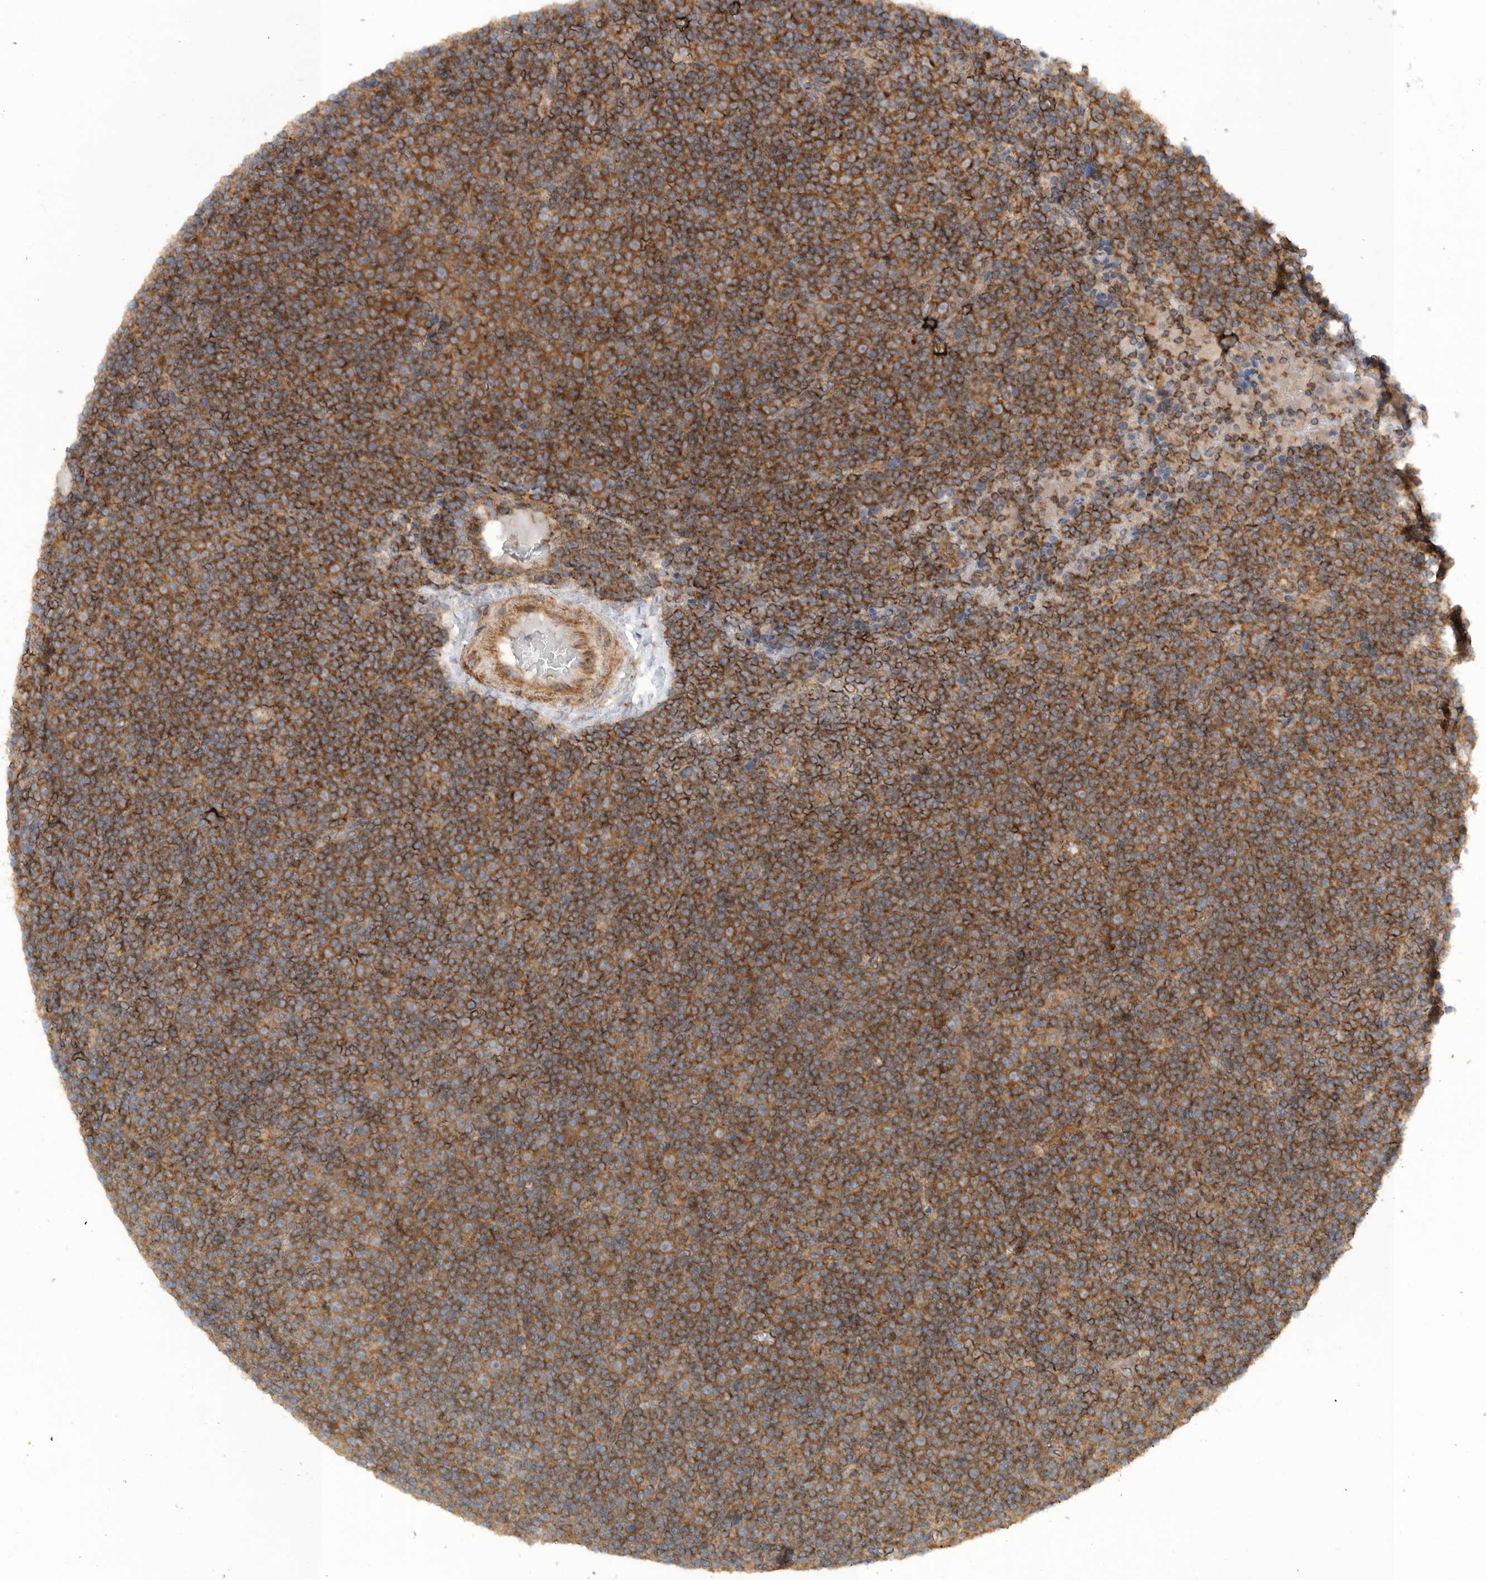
{"staining": {"intensity": "strong", "quantity": ">75%", "location": "cytoplasmic/membranous"}, "tissue": "lymphoma", "cell_type": "Tumor cells", "image_type": "cancer", "snomed": [{"axis": "morphology", "description": "Malignant lymphoma, non-Hodgkin's type, Low grade"}, {"axis": "topography", "description": "Lymph node"}], "caption": "DAB (3,3'-diaminobenzidine) immunohistochemical staining of human low-grade malignant lymphoma, non-Hodgkin's type reveals strong cytoplasmic/membranous protein expression in approximately >75% of tumor cells.", "gene": "PODXL2", "patient": {"sex": "female", "age": 67}}